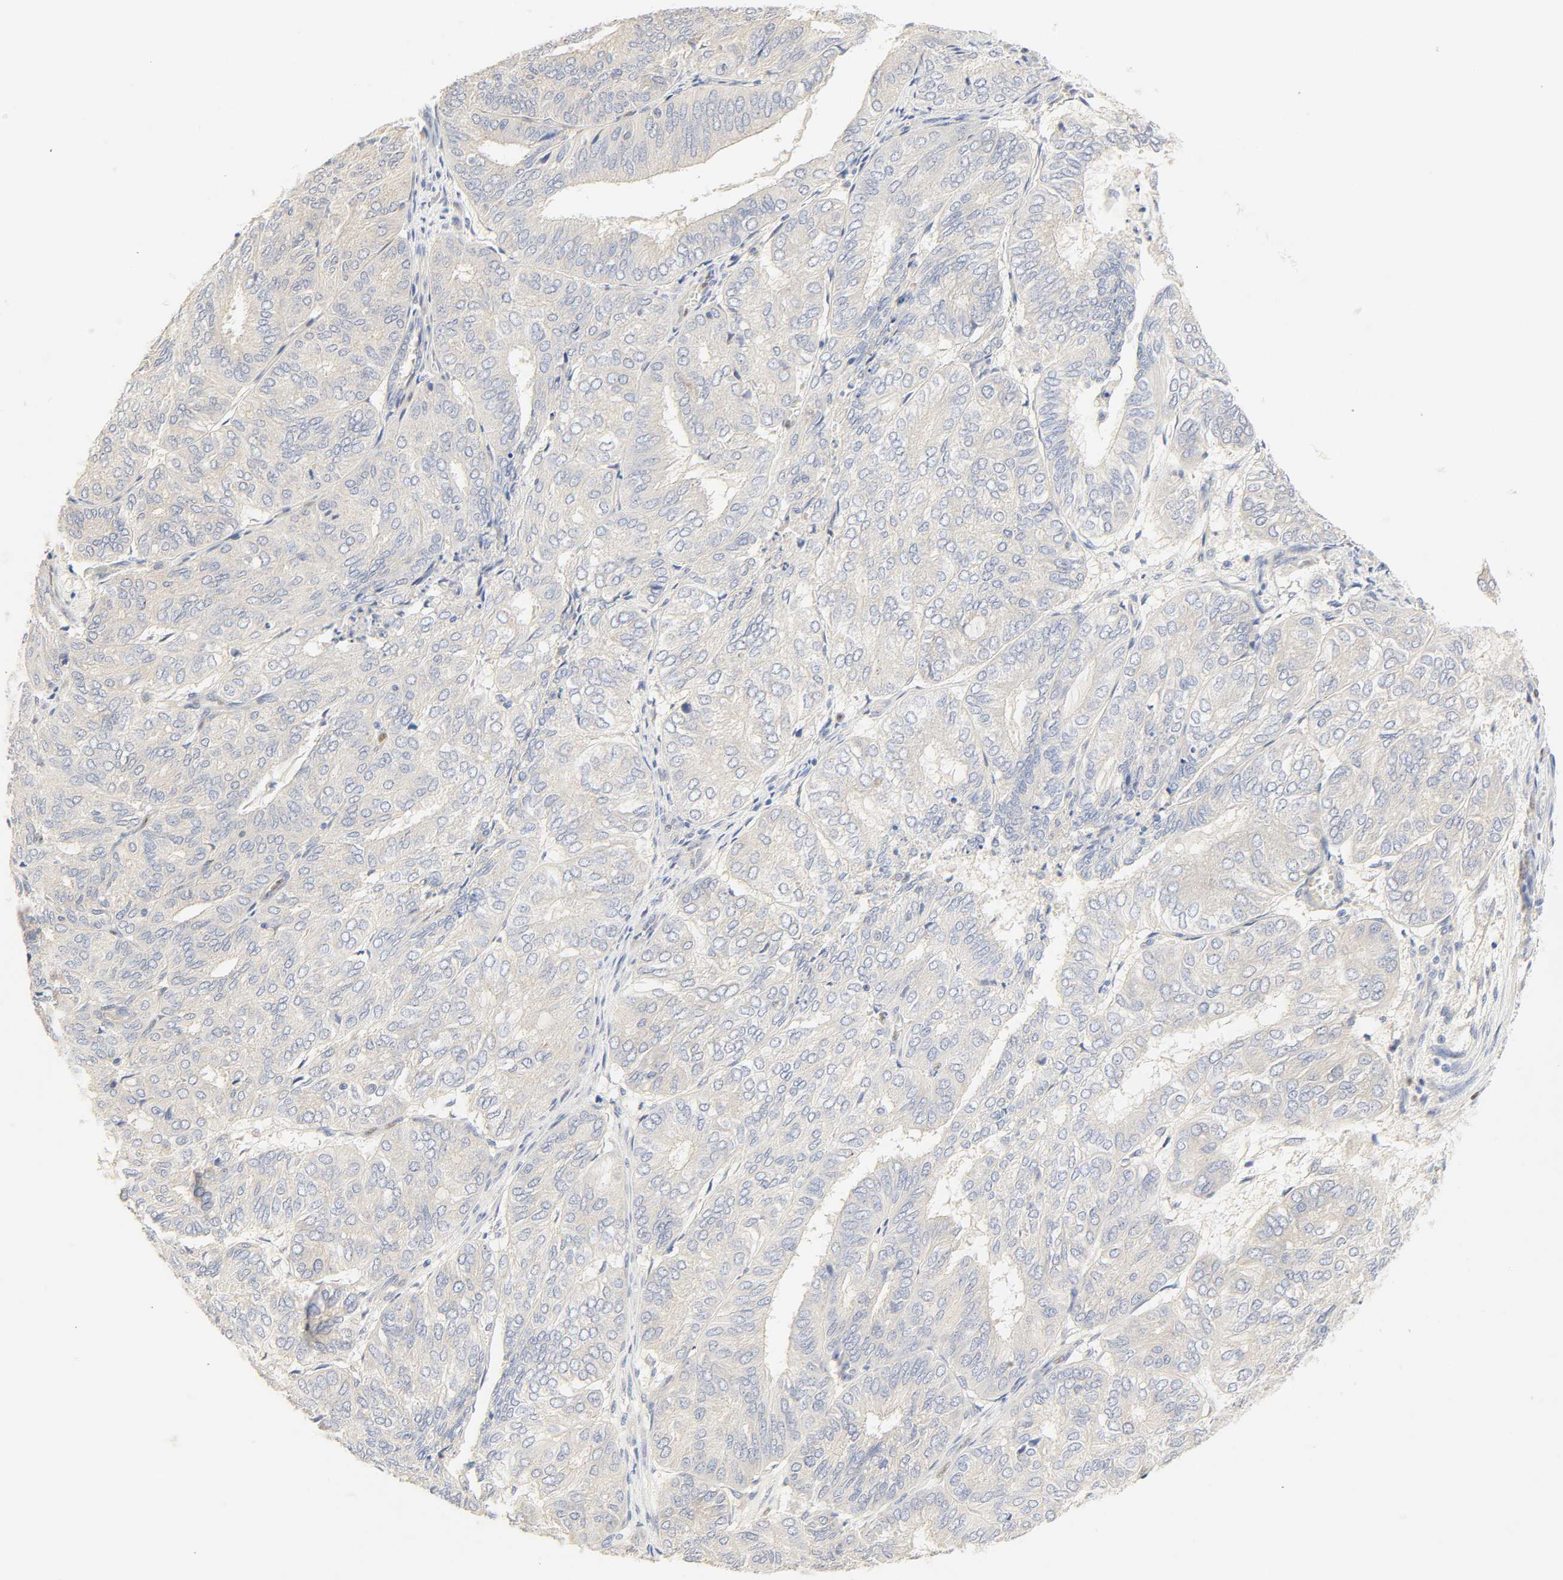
{"staining": {"intensity": "negative", "quantity": "none", "location": "none"}, "tissue": "endometrial cancer", "cell_type": "Tumor cells", "image_type": "cancer", "snomed": [{"axis": "morphology", "description": "Adenocarcinoma, NOS"}, {"axis": "topography", "description": "Uterus"}], "caption": "An IHC histopathology image of endometrial cancer (adenocarcinoma) is shown. There is no staining in tumor cells of endometrial cancer (adenocarcinoma).", "gene": "BORCS8-MEF2B", "patient": {"sex": "female", "age": 60}}